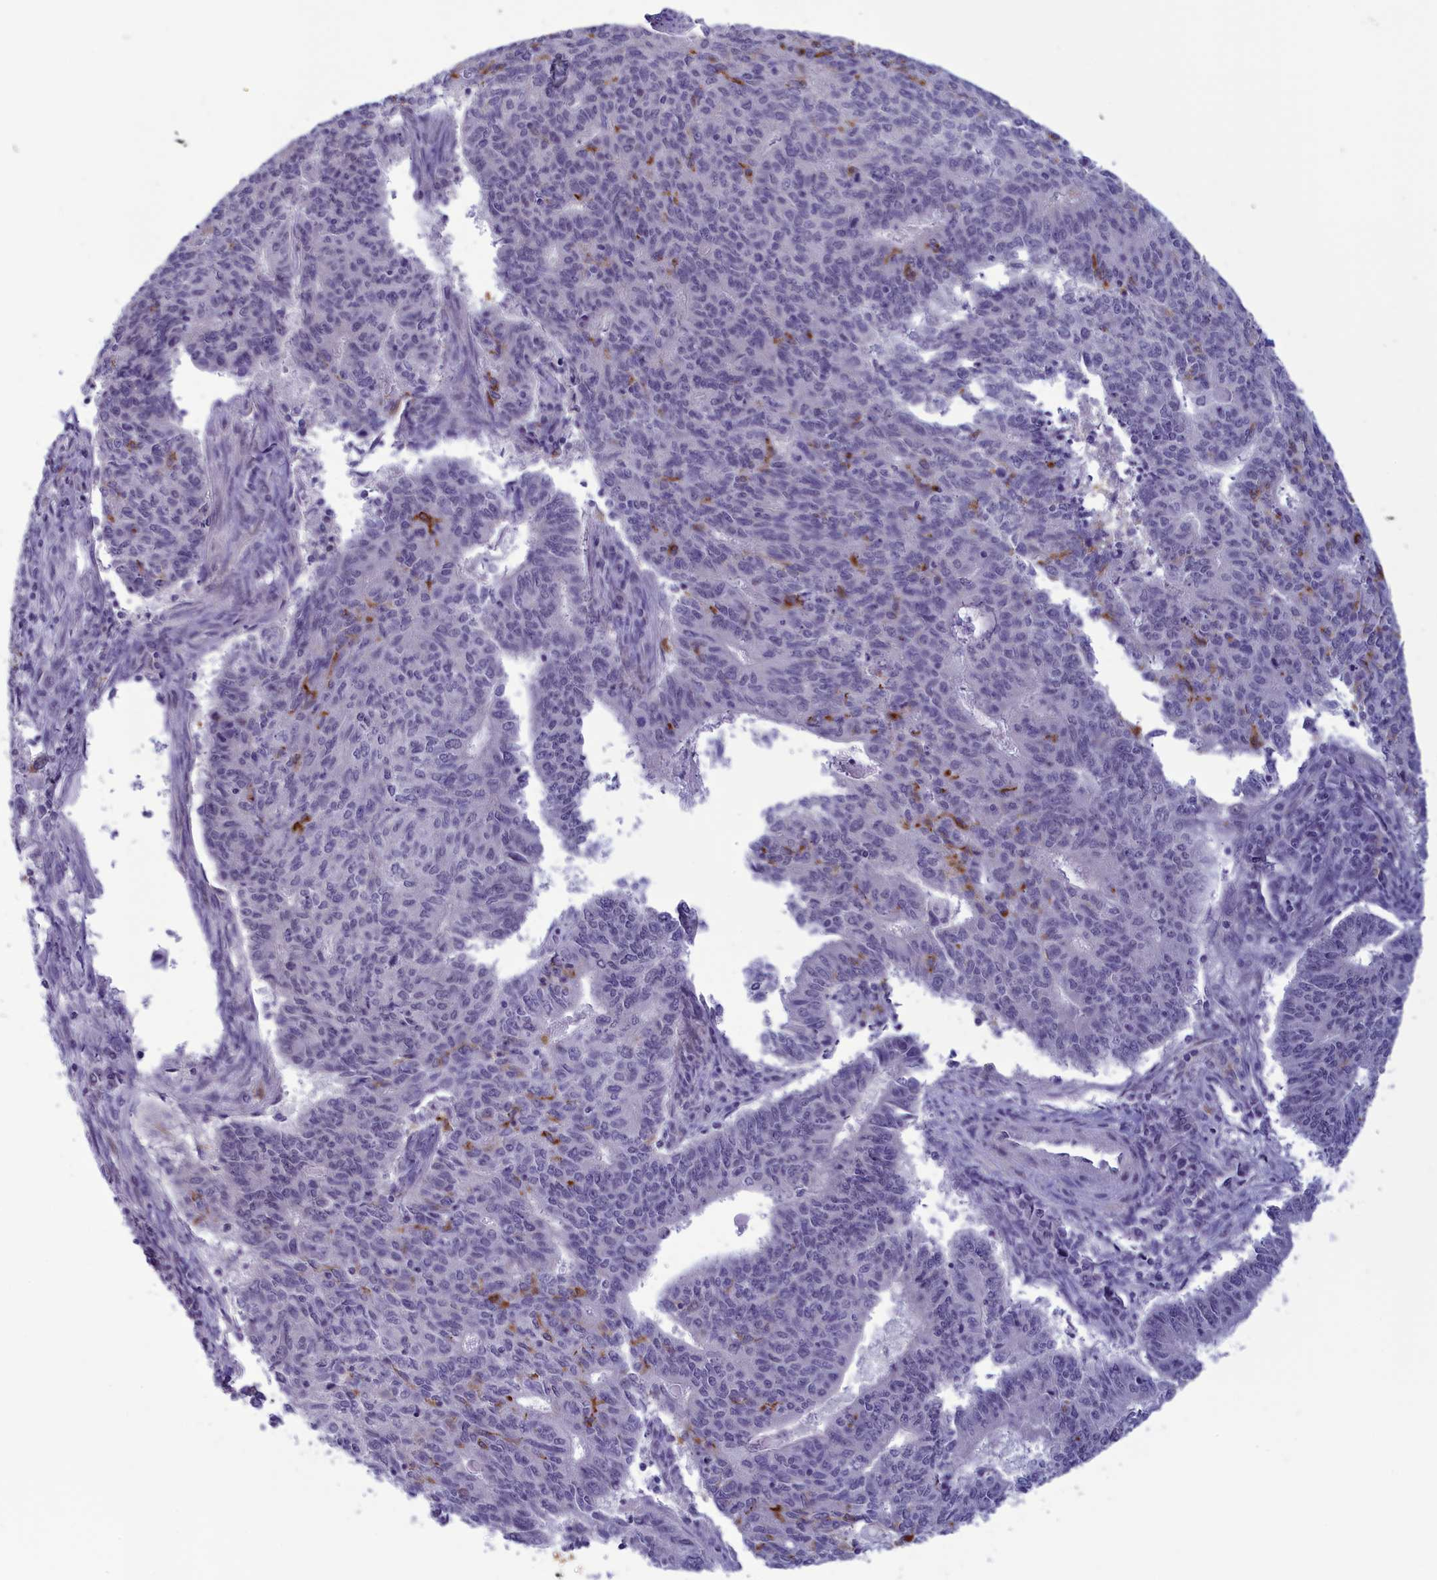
{"staining": {"intensity": "negative", "quantity": "none", "location": "none"}, "tissue": "endometrial cancer", "cell_type": "Tumor cells", "image_type": "cancer", "snomed": [{"axis": "morphology", "description": "Adenocarcinoma, NOS"}, {"axis": "topography", "description": "Endometrium"}], "caption": "Tumor cells are negative for protein expression in human endometrial adenocarcinoma.", "gene": "ELOA2", "patient": {"sex": "female", "age": 59}}